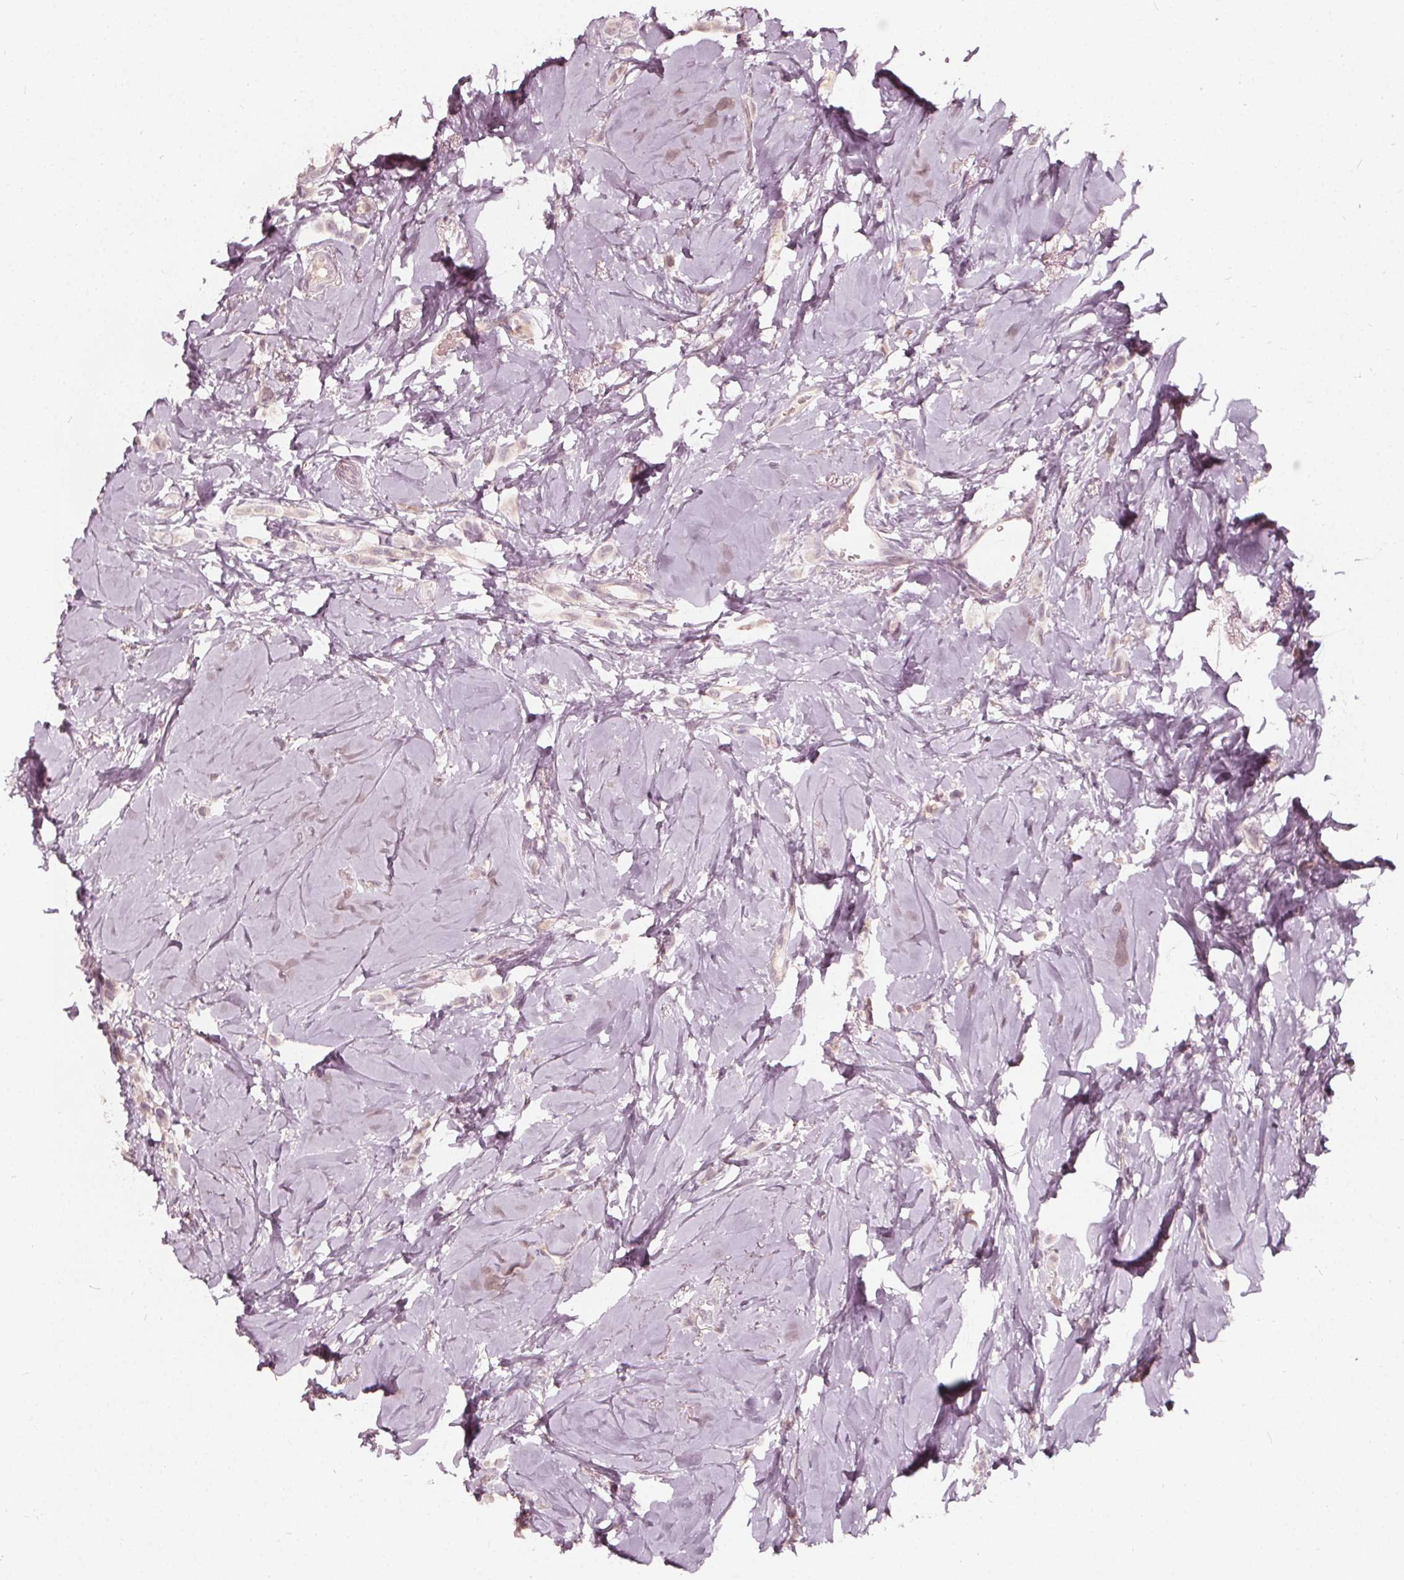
{"staining": {"intensity": "negative", "quantity": "none", "location": "none"}, "tissue": "breast cancer", "cell_type": "Tumor cells", "image_type": "cancer", "snomed": [{"axis": "morphology", "description": "Lobular carcinoma"}, {"axis": "topography", "description": "Breast"}], "caption": "This is an immunohistochemistry photomicrograph of human breast cancer. There is no expression in tumor cells.", "gene": "NPC1L1", "patient": {"sex": "female", "age": 66}}